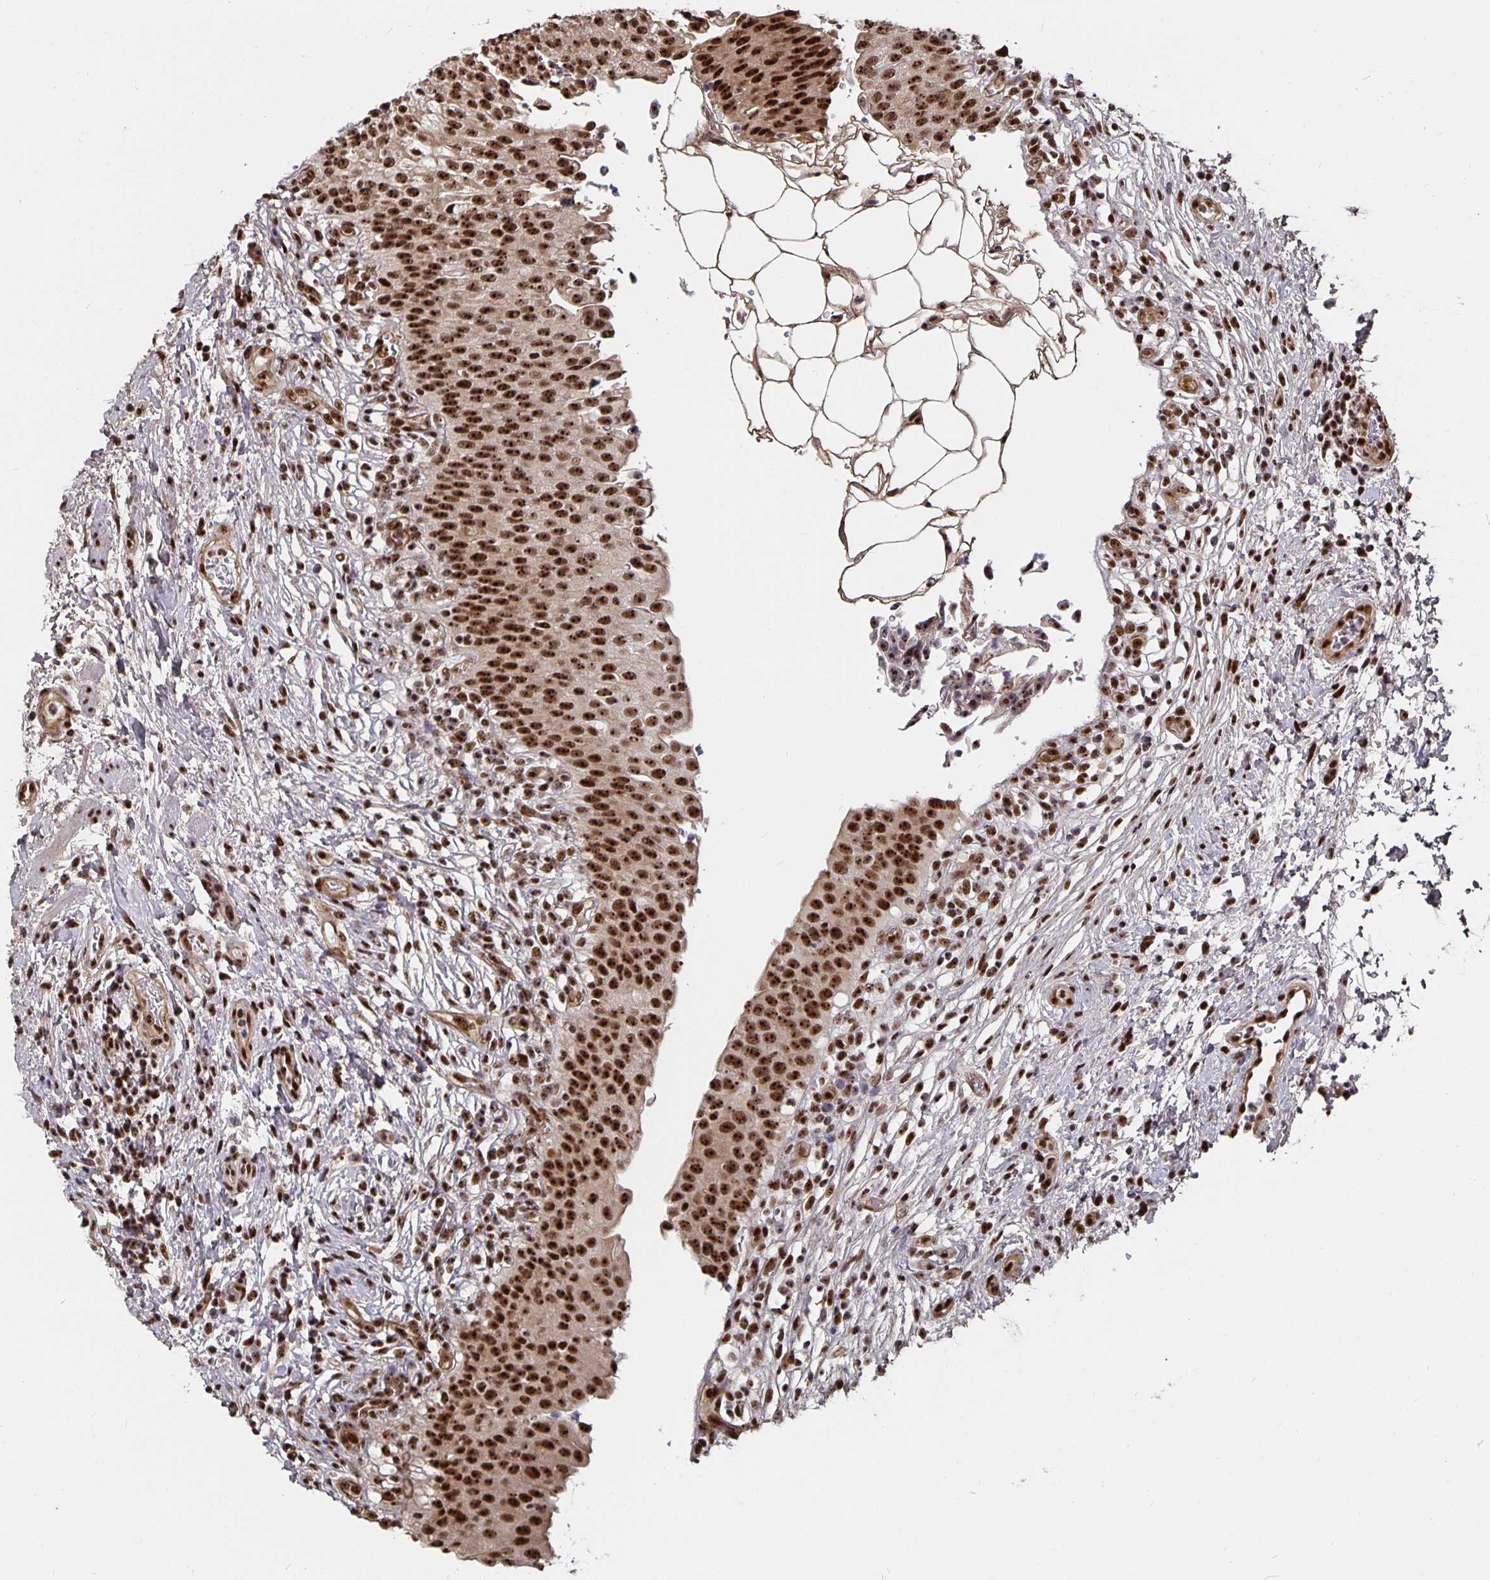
{"staining": {"intensity": "strong", "quantity": ">75%", "location": "nuclear"}, "tissue": "urinary bladder", "cell_type": "Urothelial cells", "image_type": "normal", "snomed": [{"axis": "morphology", "description": "Normal tissue, NOS"}, {"axis": "topography", "description": "Urinary bladder"}, {"axis": "topography", "description": "Peripheral nerve tissue"}], "caption": "Approximately >75% of urothelial cells in unremarkable urinary bladder demonstrate strong nuclear protein staining as visualized by brown immunohistochemical staining.", "gene": "LAS1L", "patient": {"sex": "female", "age": 60}}